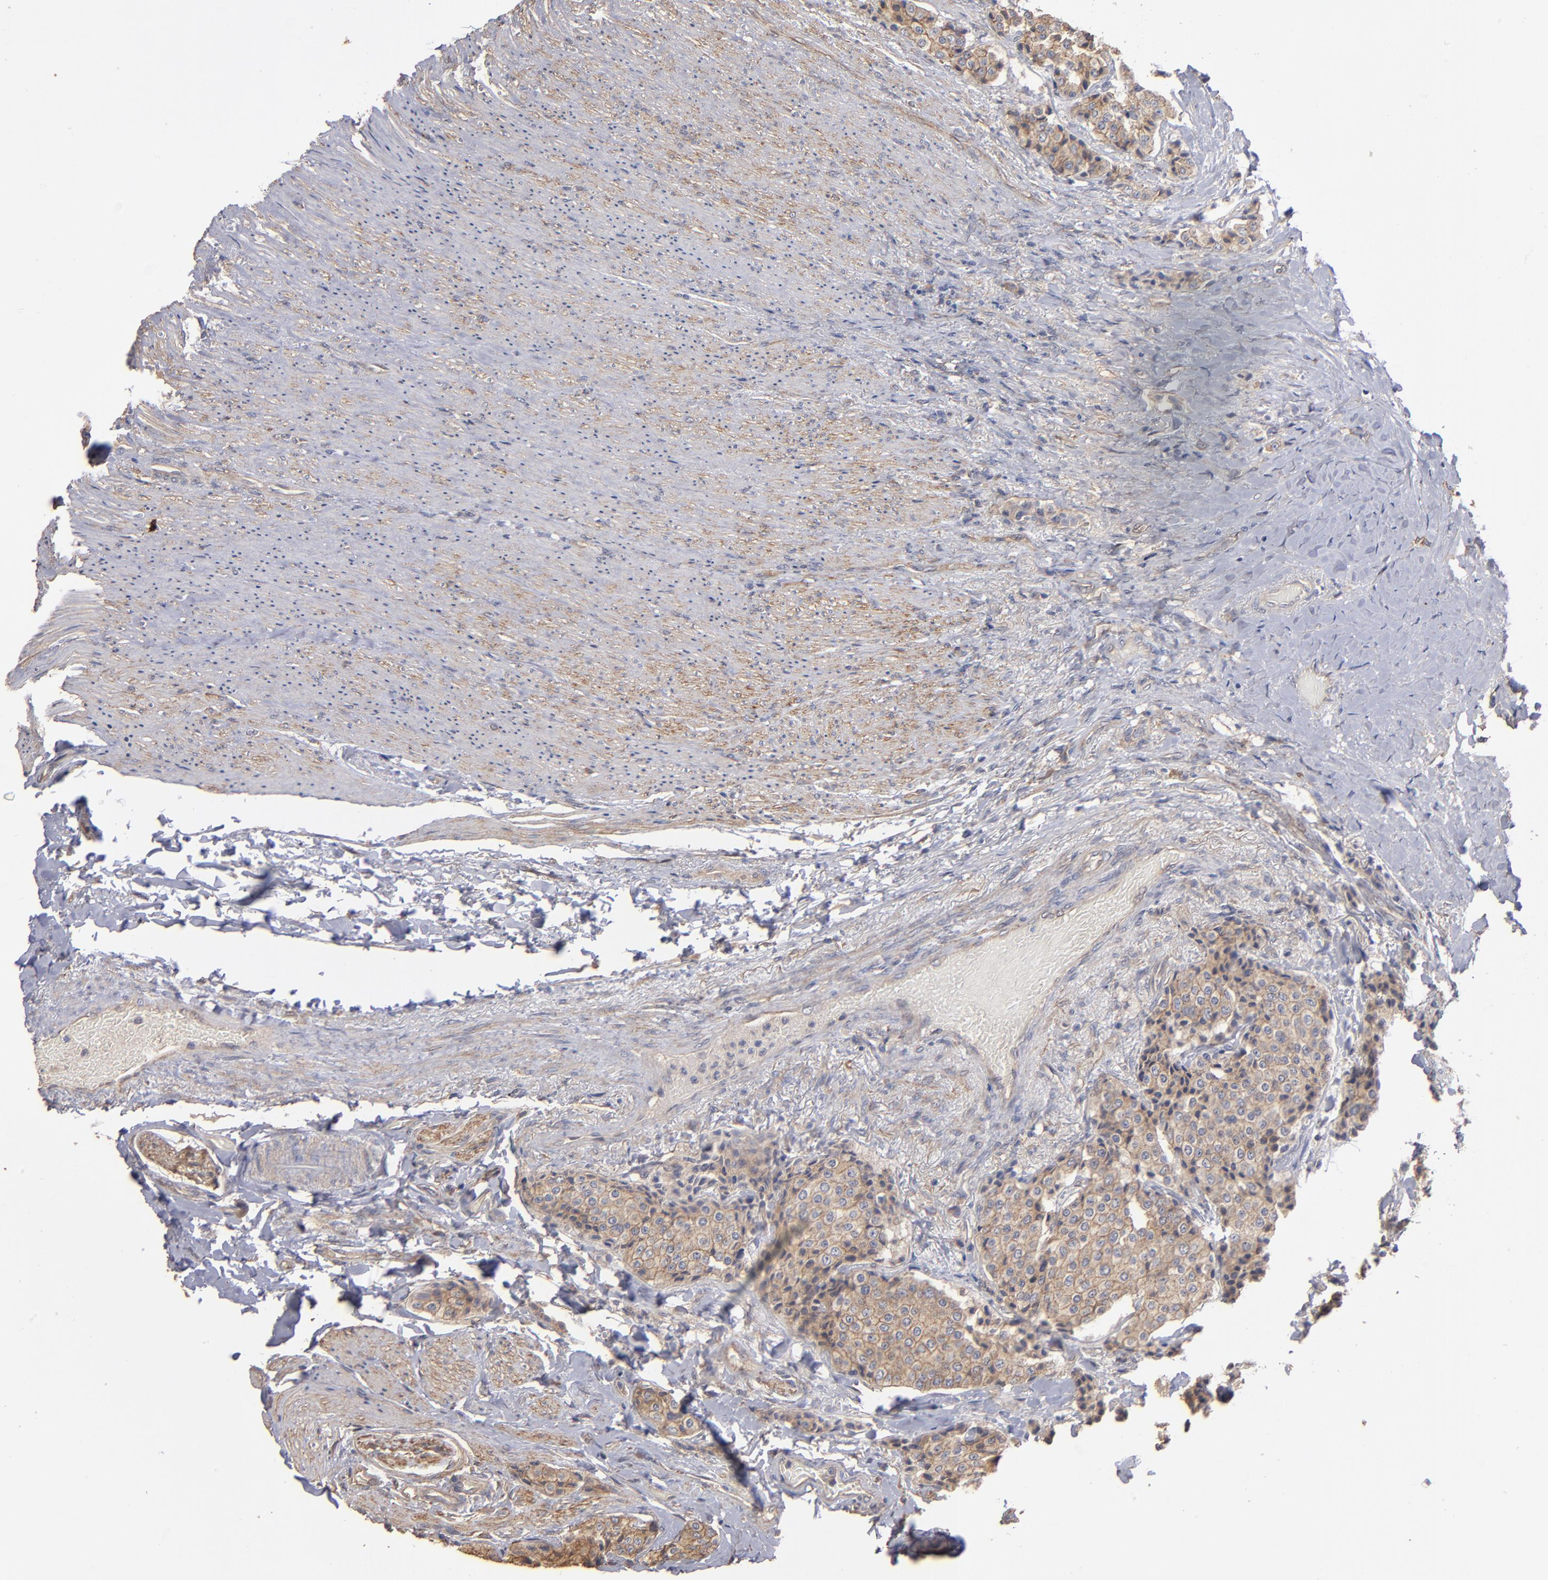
{"staining": {"intensity": "weak", "quantity": ">75%", "location": "cytoplasmic/membranous"}, "tissue": "carcinoid", "cell_type": "Tumor cells", "image_type": "cancer", "snomed": [{"axis": "morphology", "description": "Carcinoid, malignant, NOS"}, {"axis": "topography", "description": "Colon"}], "caption": "Carcinoid stained with immunohistochemistry reveals weak cytoplasmic/membranous positivity in about >75% of tumor cells.", "gene": "DMD", "patient": {"sex": "female", "age": 61}}